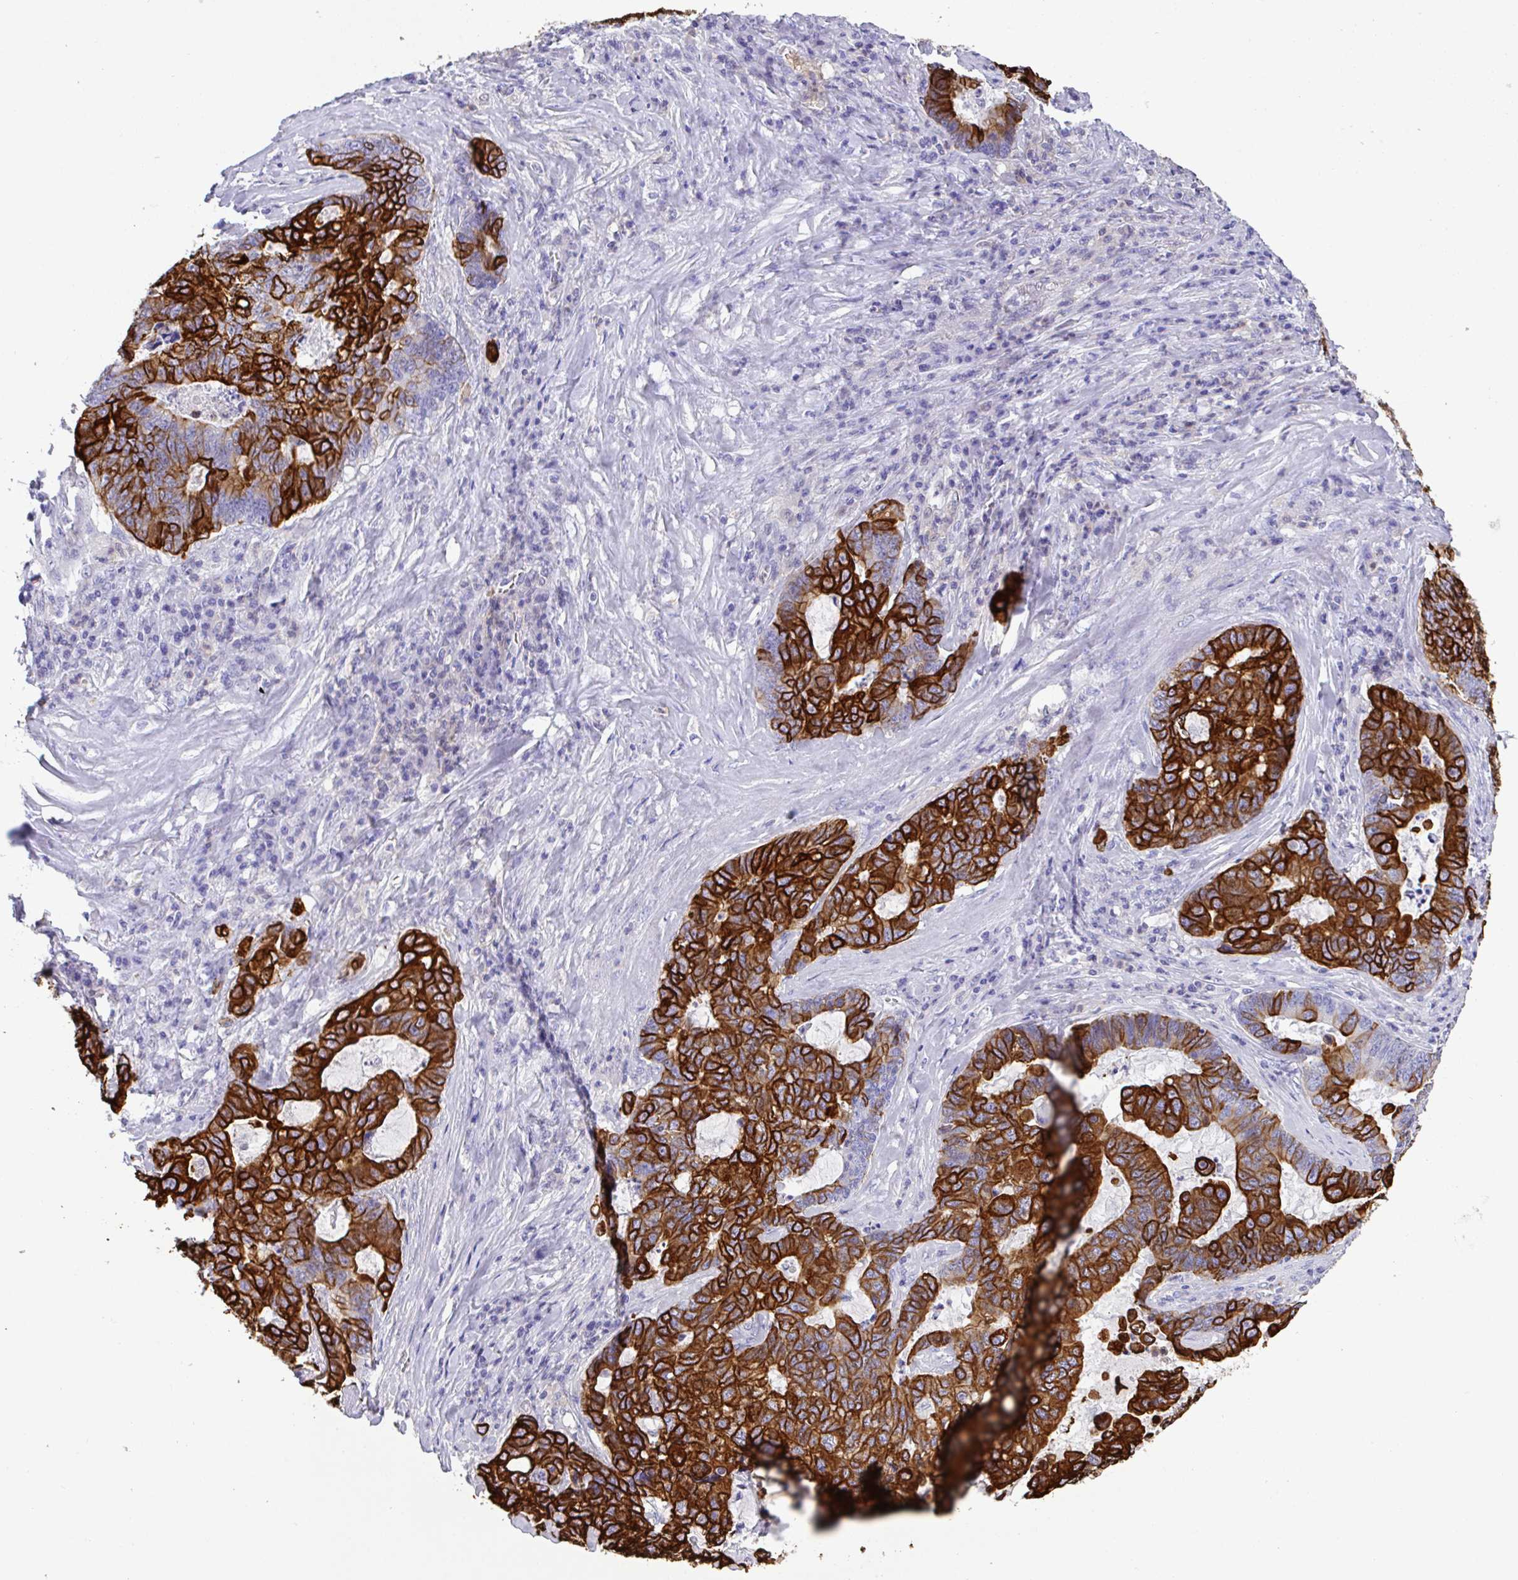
{"staining": {"intensity": "strong", "quantity": ">75%", "location": "cytoplasmic/membranous"}, "tissue": "lung cancer", "cell_type": "Tumor cells", "image_type": "cancer", "snomed": [{"axis": "morphology", "description": "Aneuploidy"}, {"axis": "morphology", "description": "Adenocarcinoma, NOS"}, {"axis": "morphology", "description": "Adenocarcinoma primary or metastatic"}, {"axis": "topography", "description": "Lung"}], "caption": "Protein staining shows strong cytoplasmic/membranous staining in about >75% of tumor cells in lung cancer (adenocarcinoma primary or metastatic). The staining was performed using DAB (3,3'-diaminobenzidine), with brown indicating positive protein expression. Nuclei are stained blue with hematoxylin.", "gene": "TNFAIP8", "patient": {"sex": "female", "age": 75}}